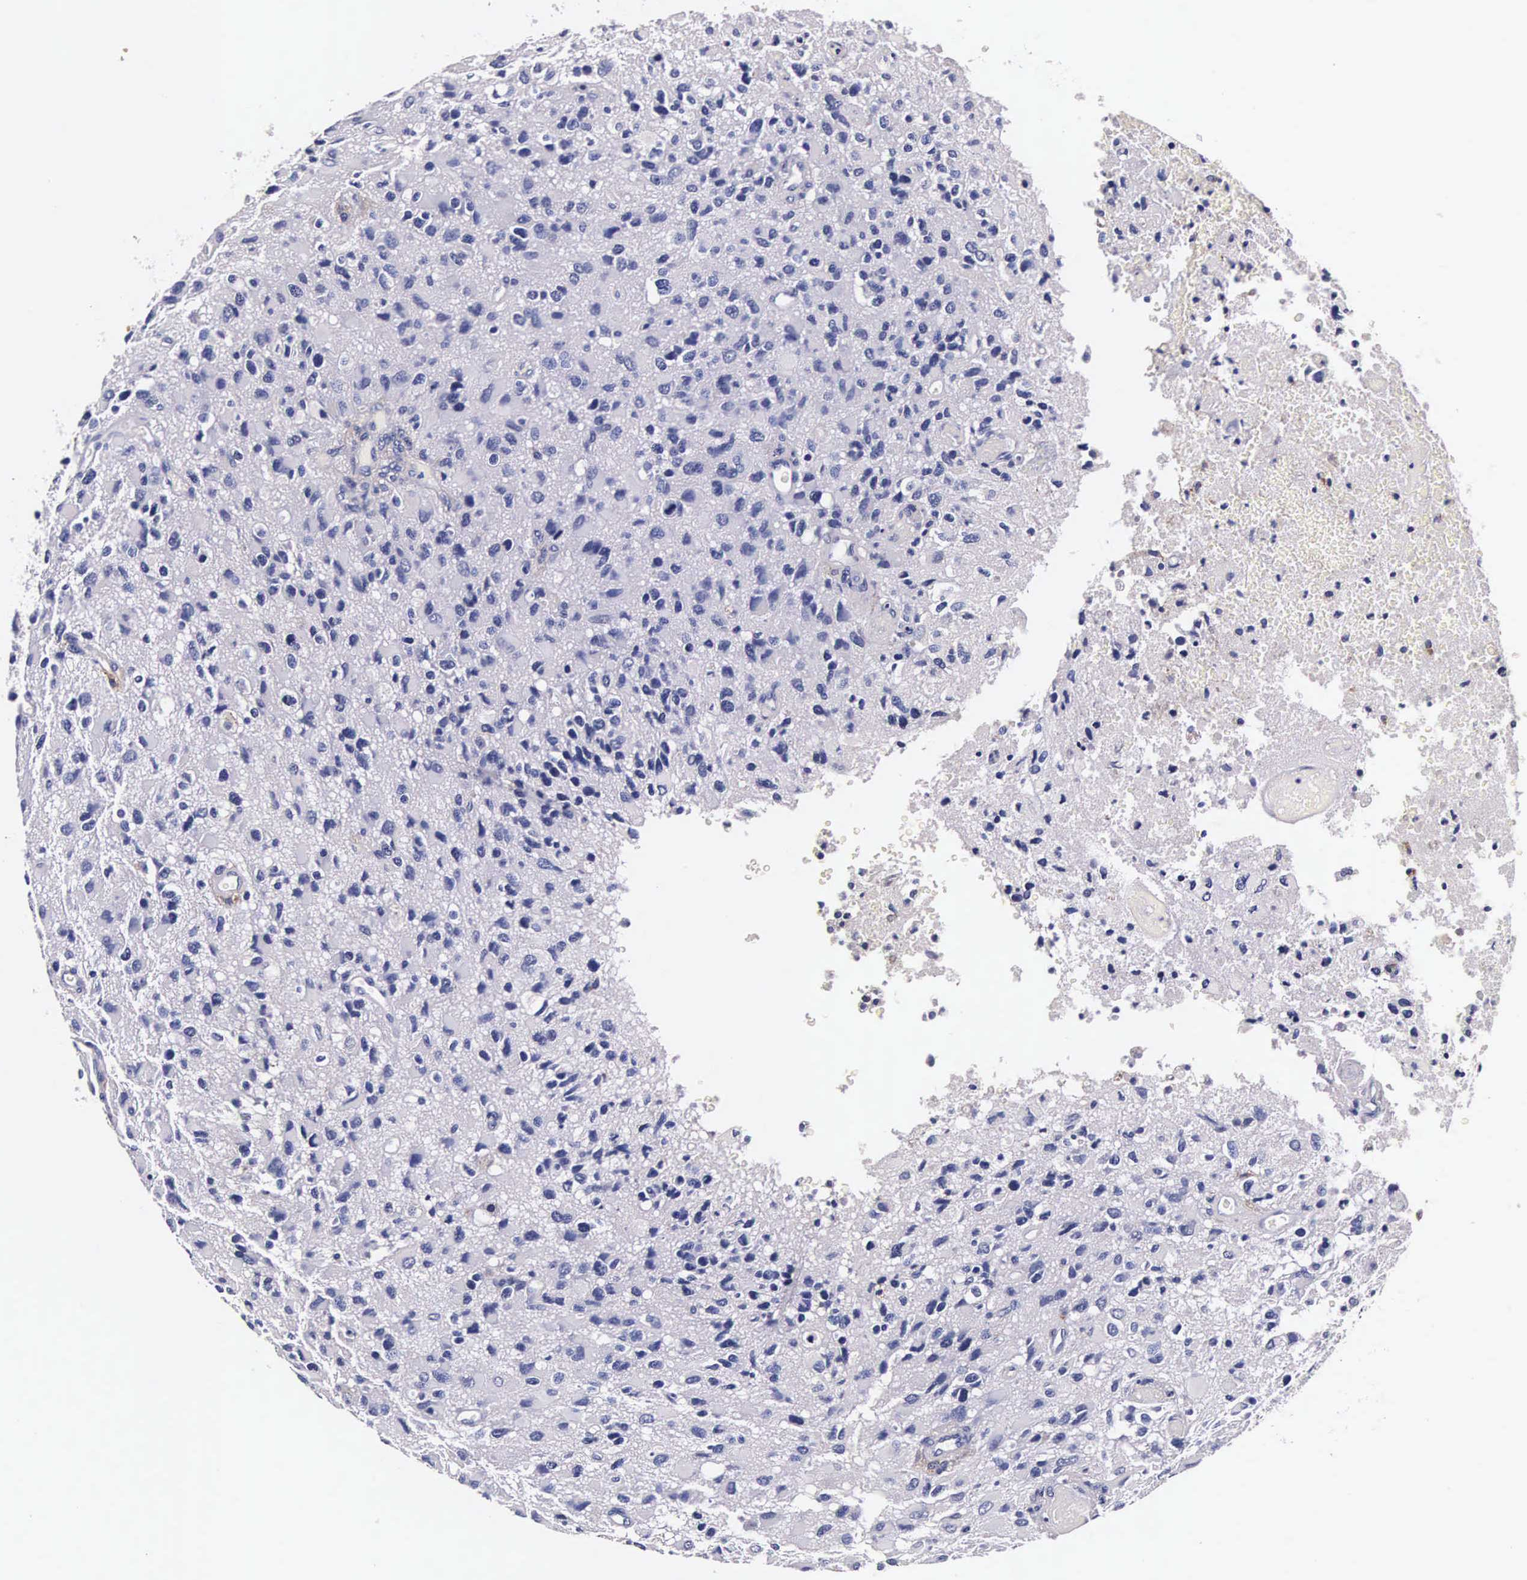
{"staining": {"intensity": "negative", "quantity": "none", "location": "none"}, "tissue": "glioma", "cell_type": "Tumor cells", "image_type": "cancer", "snomed": [{"axis": "morphology", "description": "Glioma, malignant, High grade"}, {"axis": "topography", "description": "Brain"}], "caption": "Tumor cells are negative for protein expression in human glioma.", "gene": "CTSB", "patient": {"sex": "male", "age": 69}}